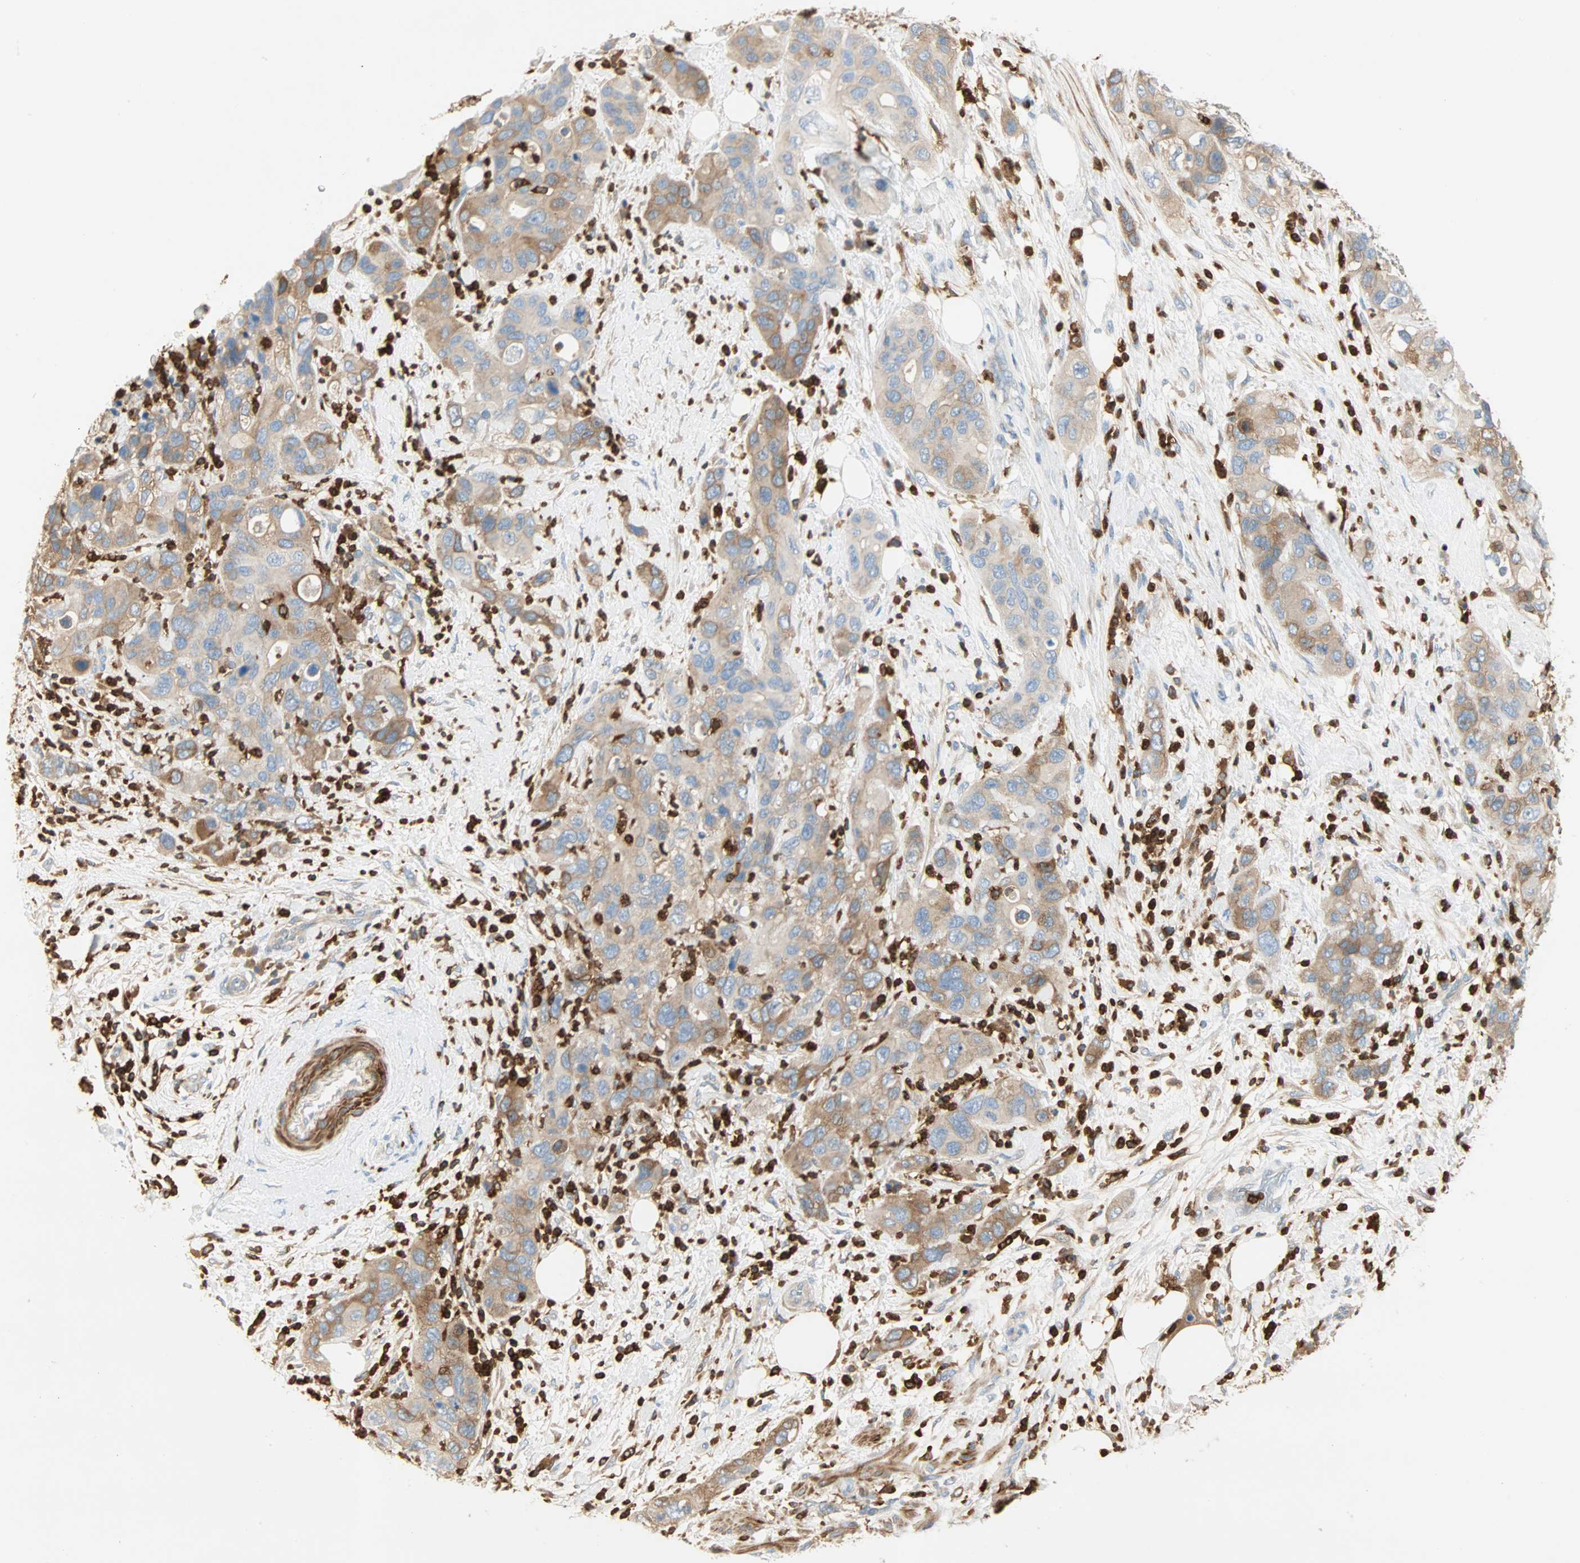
{"staining": {"intensity": "moderate", "quantity": "25%-75%", "location": "cytoplasmic/membranous"}, "tissue": "pancreatic cancer", "cell_type": "Tumor cells", "image_type": "cancer", "snomed": [{"axis": "morphology", "description": "Adenocarcinoma, NOS"}, {"axis": "topography", "description": "Pancreas"}], "caption": "Protein staining exhibits moderate cytoplasmic/membranous positivity in approximately 25%-75% of tumor cells in adenocarcinoma (pancreatic).", "gene": "FMNL1", "patient": {"sex": "female", "age": 71}}